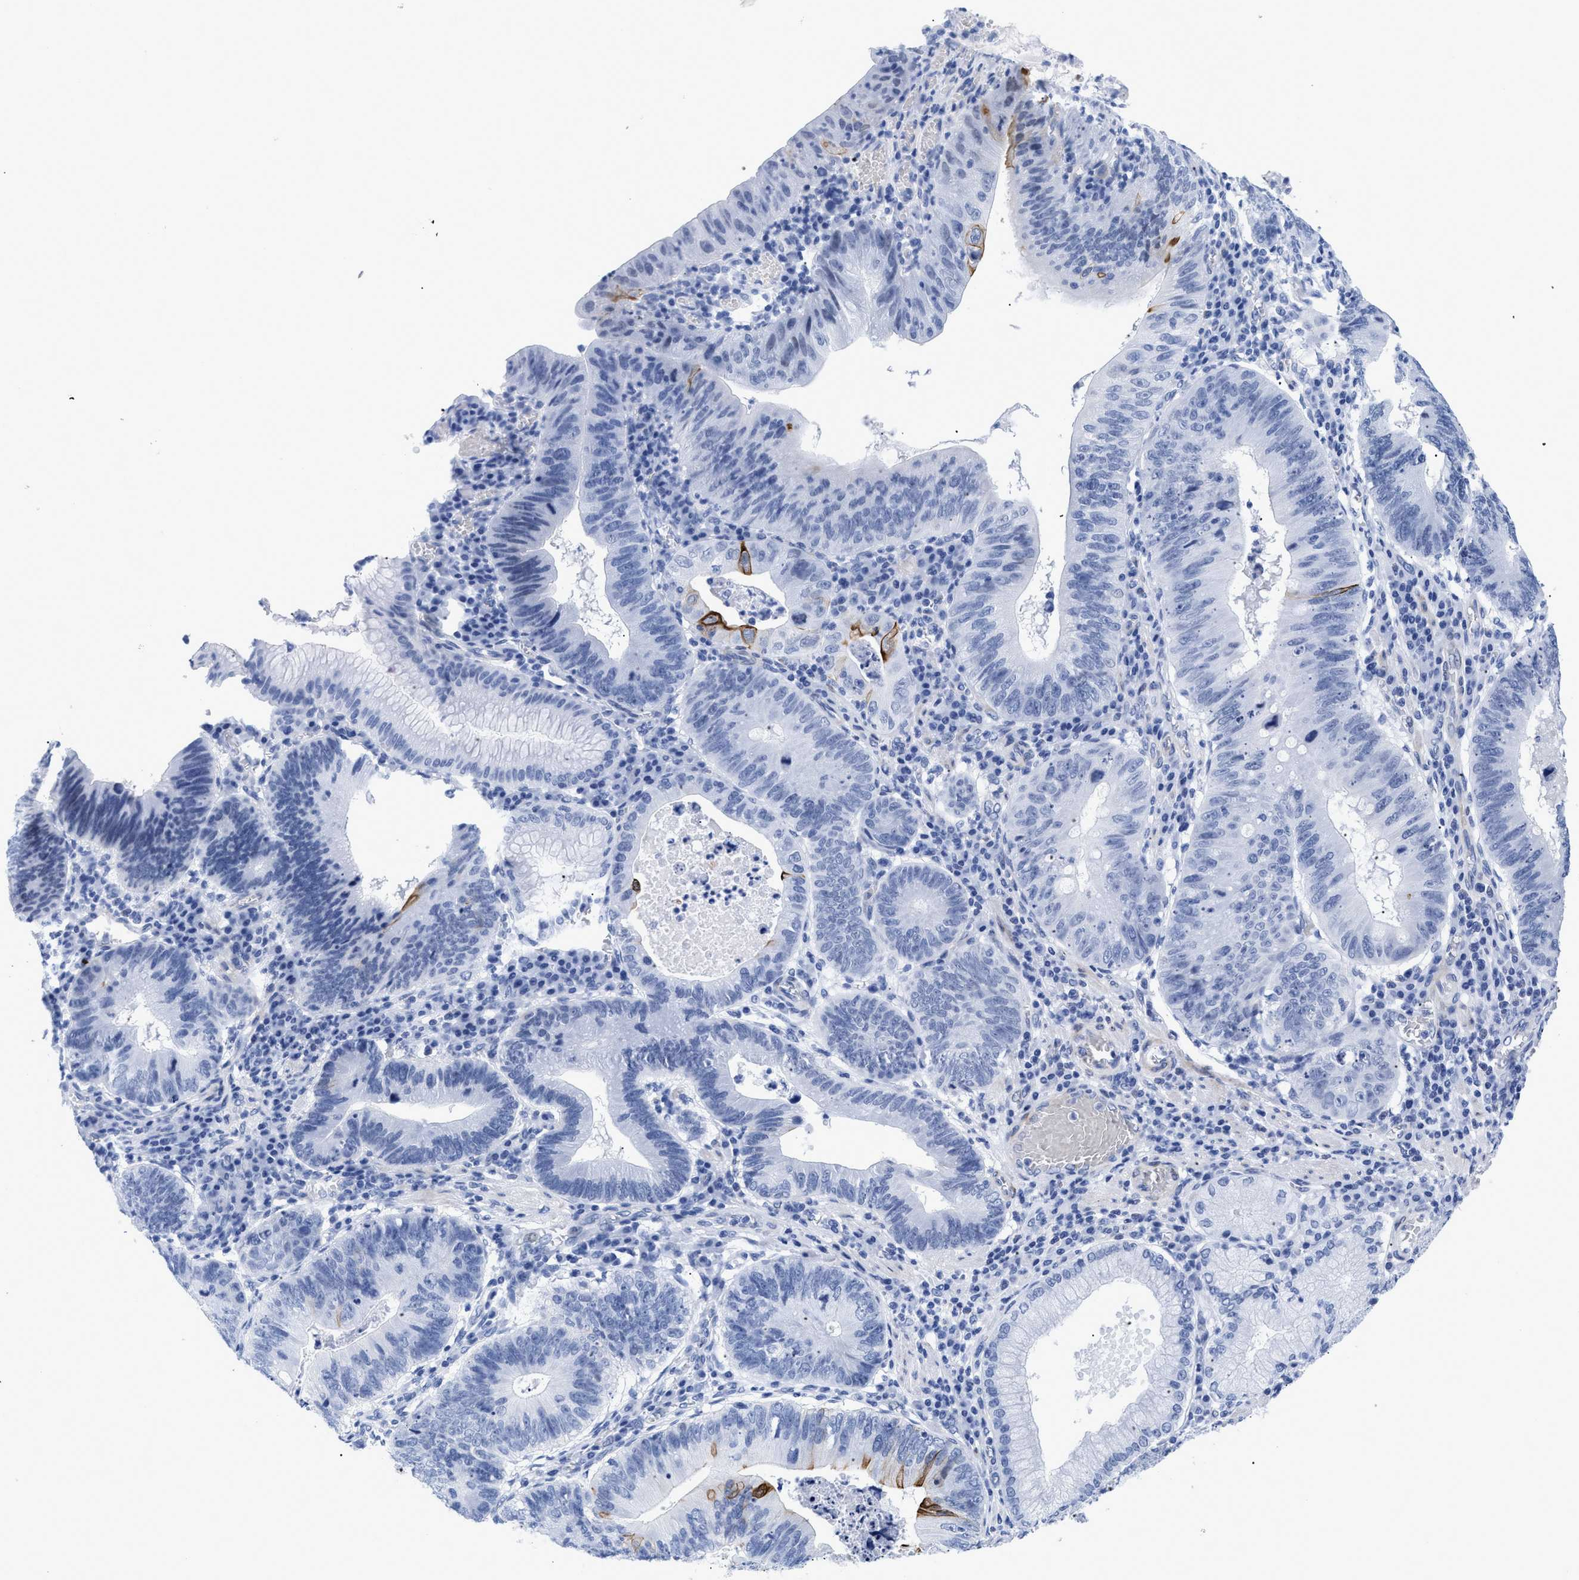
{"staining": {"intensity": "strong", "quantity": "<25%", "location": "cytoplasmic/membranous"}, "tissue": "stomach cancer", "cell_type": "Tumor cells", "image_type": "cancer", "snomed": [{"axis": "morphology", "description": "Adenocarcinoma, NOS"}, {"axis": "topography", "description": "Stomach"}], "caption": "DAB (3,3'-diaminobenzidine) immunohistochemical staining of human adenocarcinoma (stomach) exhibits strong cytoplasmic/membranous protein positivity in about <25% of tumor cells.", "gene": "DUSP26", "patient": {"sex": "male", "age": 59}}